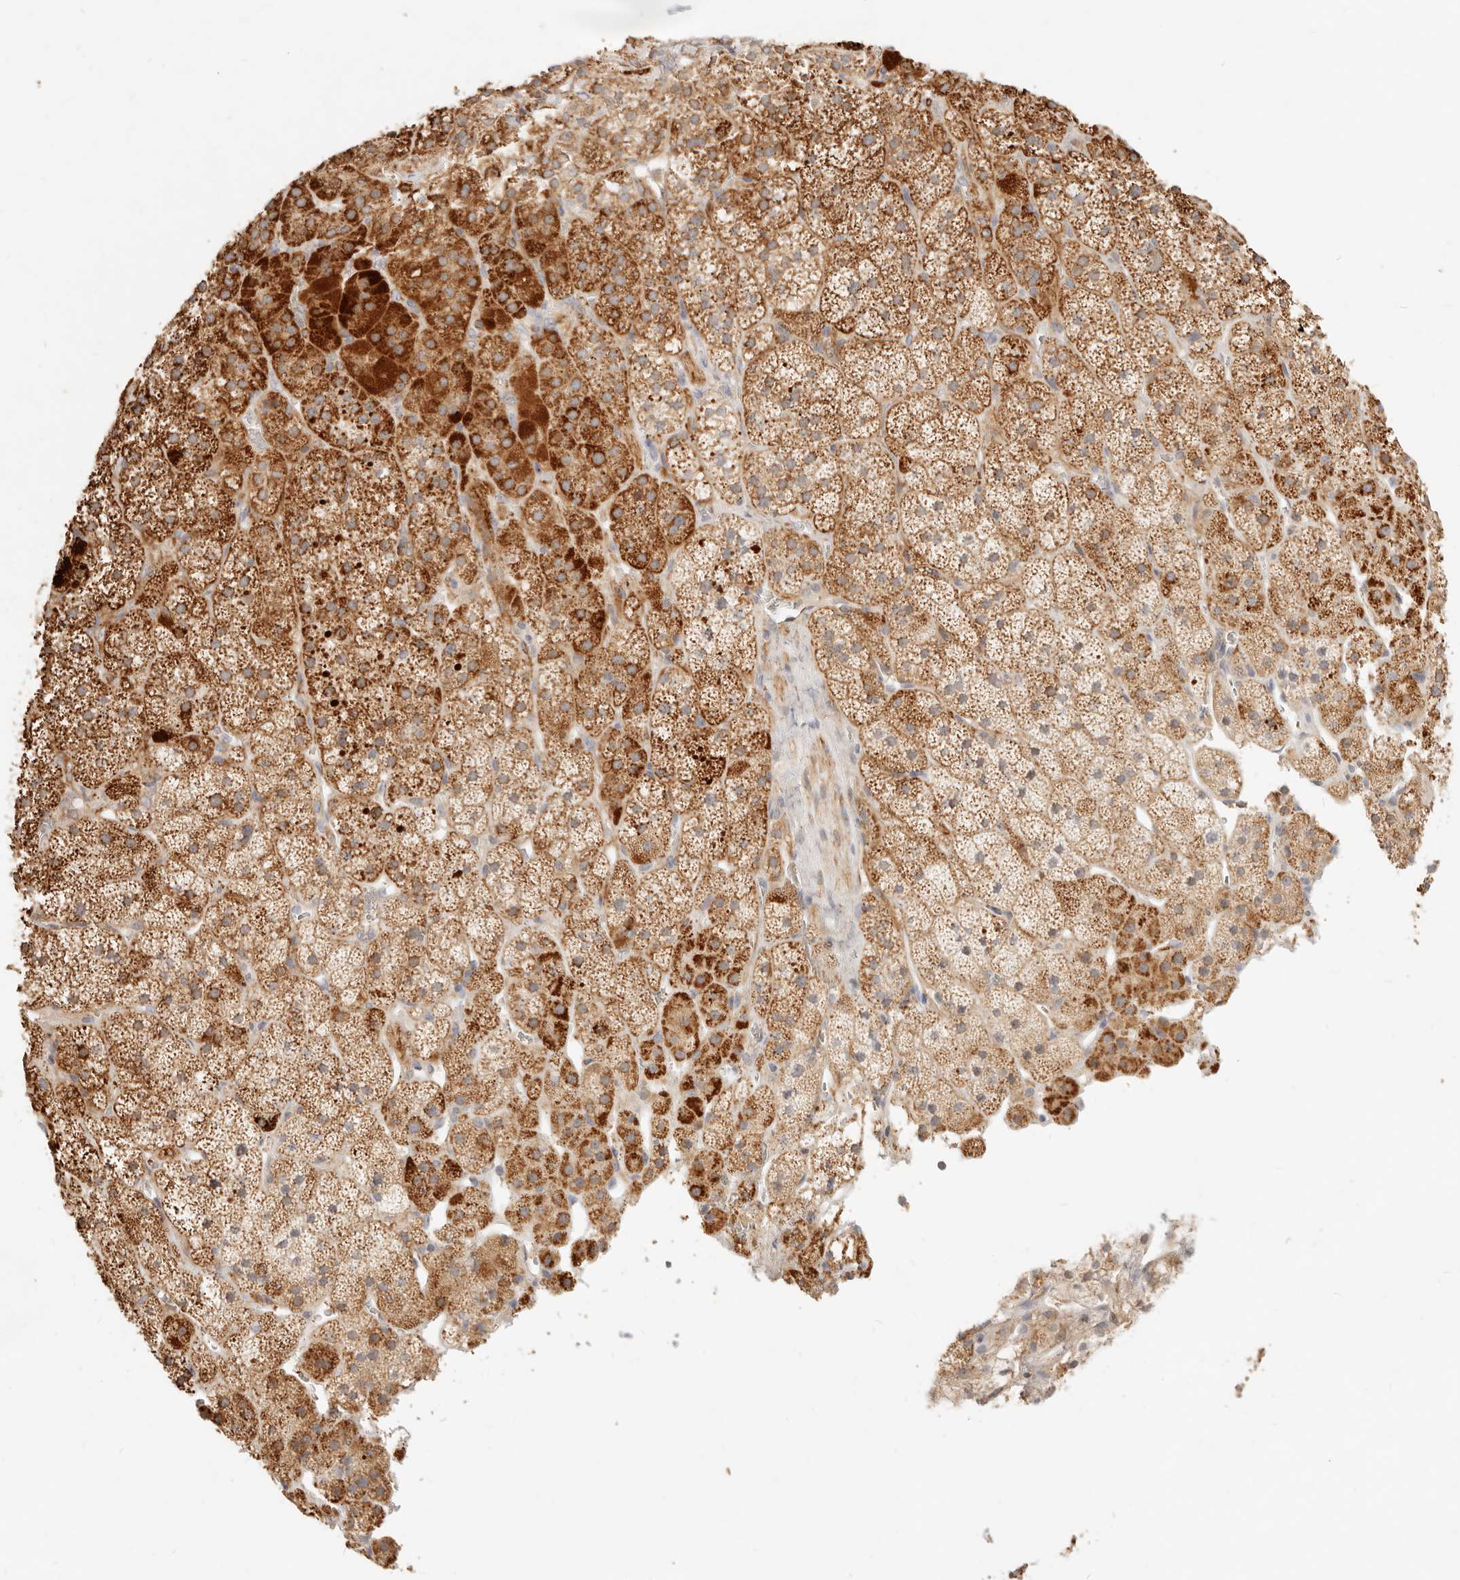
{"staining": {"intensity": "strong", "quantity": ">75%", "location": "cytoplasmic/membranous"}, "tissue": "adrenal gland", "cell_type": "Glandular cells", "image_type": "normal", "snomed": [{"axis": "morphology", "description": "Normal tissue, NOS"}, {"axis": "topography", "description": "Adrenal gland"}], "caption": "Strong cytoplasmic/membranous staining for a protein is present in approximately >75% of glandular cells of unremarkable adrenal gland using immunohistochemistry (IHC).", "gene": "RUBCNL", "patient": {"sex": "male", "age": 57}}